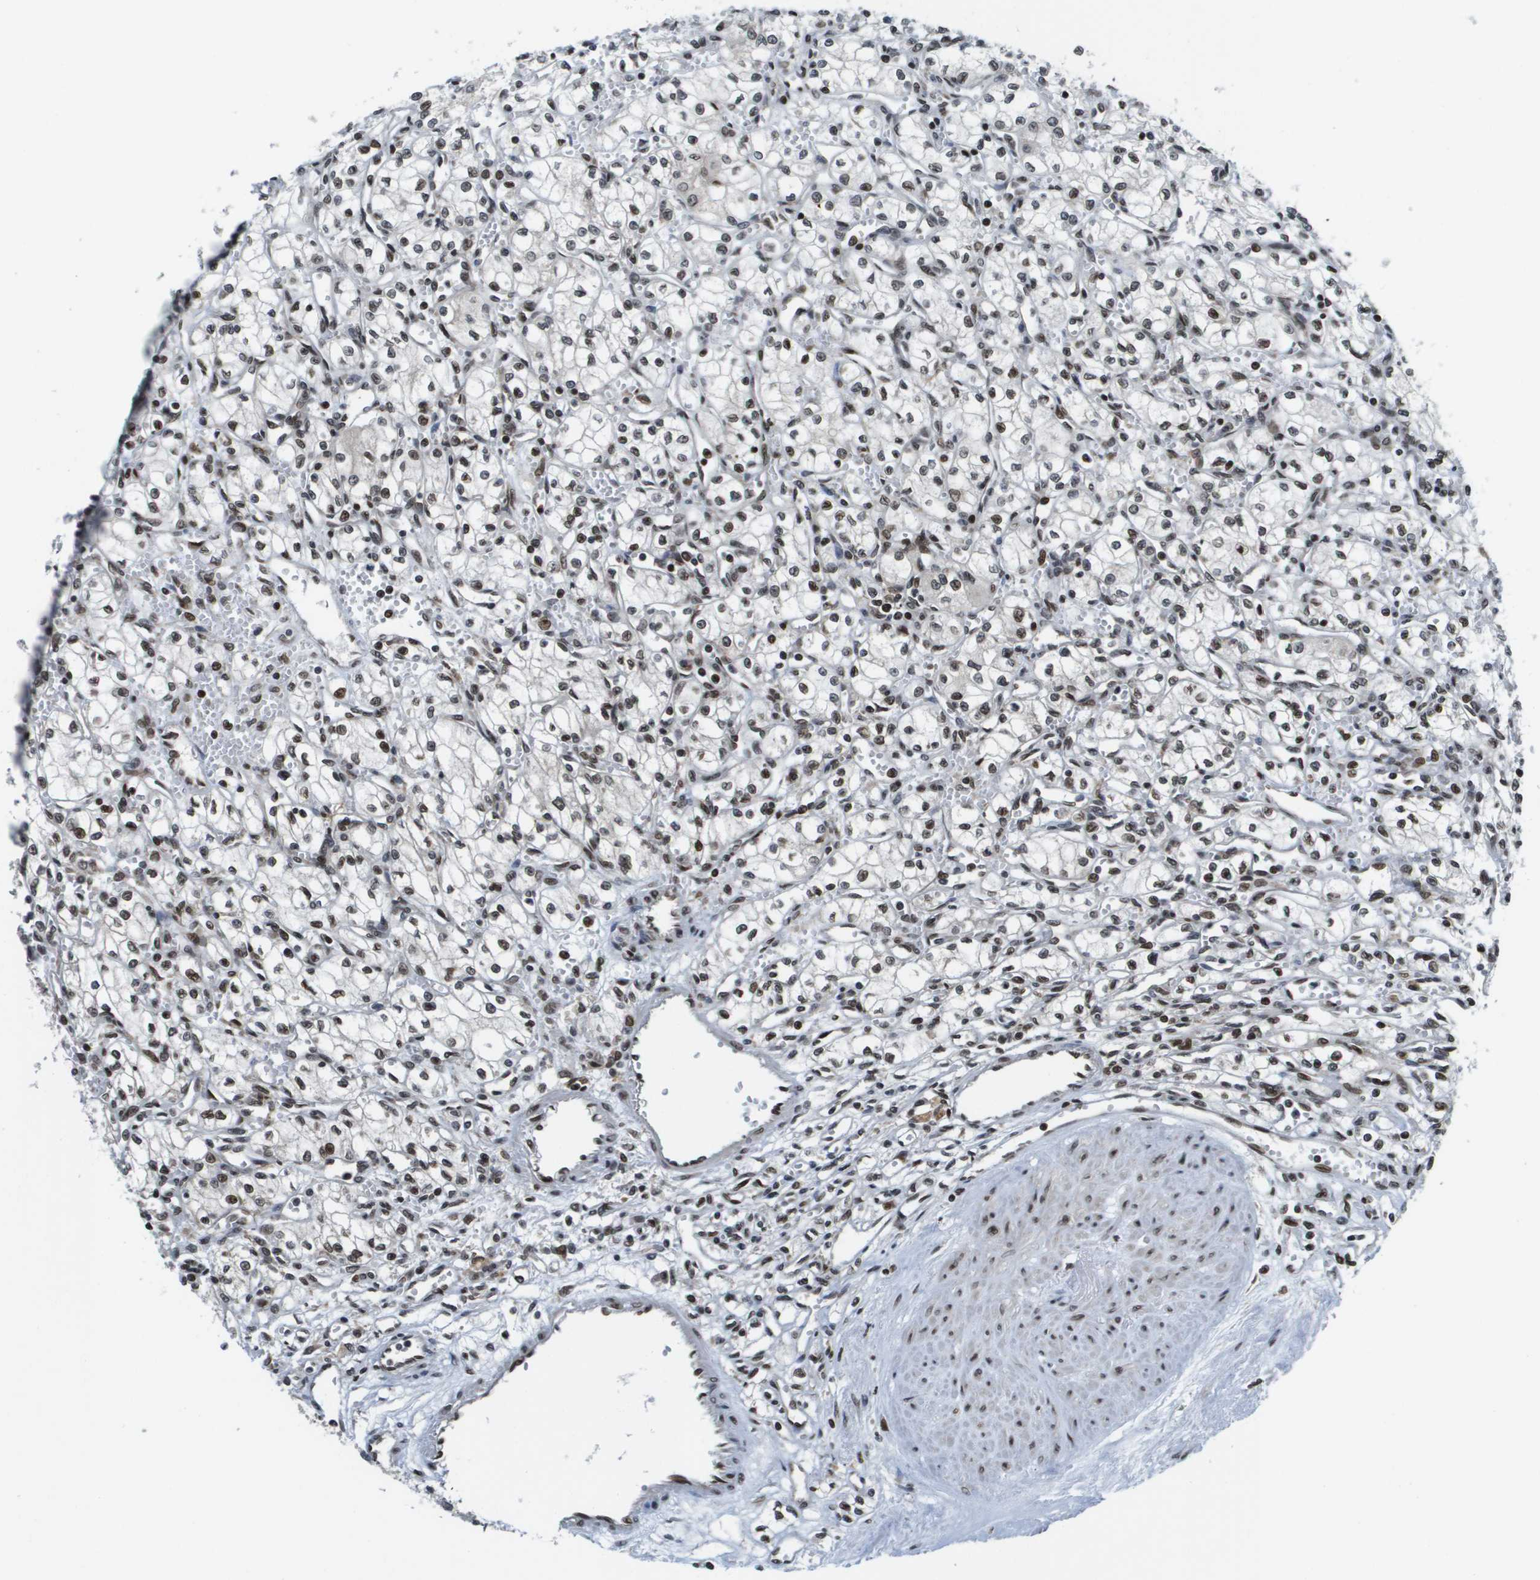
{"staining": {"intensity": "moderate", "quantity": ">75%", "location": "nuclear"}, "tissue": "renal cancer", "cell_type": "Tumor cells", "image_type": "cancer", "snomed": [{"axis": "morphology", "description": "Normal tissue, NOS"}, {"axis": "morphology", "description": "Adenocarcinoma, NOS"}, {"axis": "topography", "description": "Kidney"}], "caption": "An immunohistochemistry image of neoplastic tissue is shown. Protein staining in brown highlights moderate nuclear positivity in renal adenocarcinoma within tumor cells.", "gene": "RECQL4", "patient": {"sex": "male", "age": 59}}